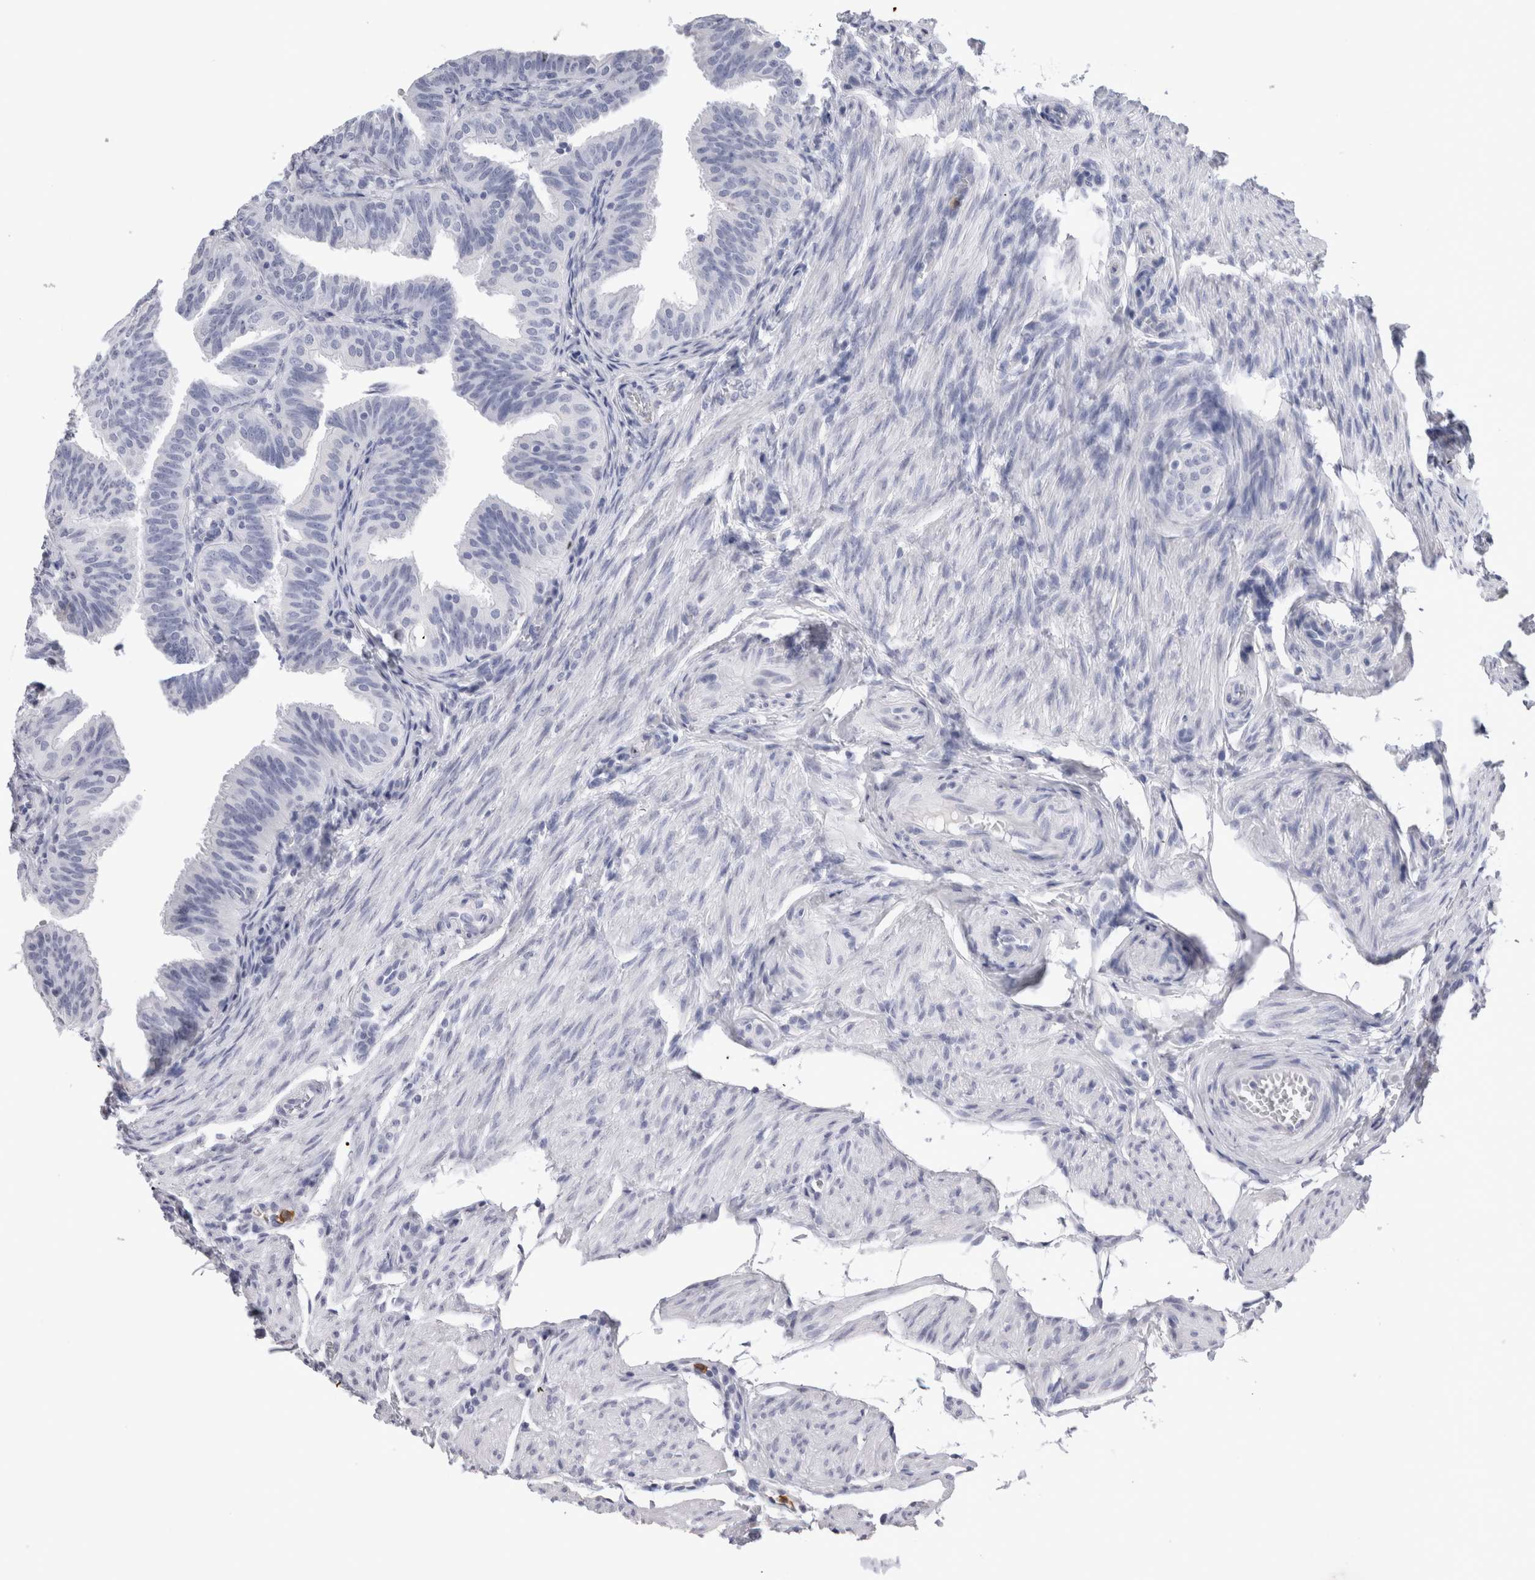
{"staining": {"intensity": "negative", "quantity": "none", "location": "none"}, "tissue": "fallopian tube", "cell_type": "Glandular cells", "image_type": "normal", "snomed": [{"axis": "morphology", "description": "Normal tissue, NOS"}, {"axis": "topography", "description": "Fallopian tube"}], "caption": "IHC image of normal human fallopian tube stained for a protein (brown), which demonstrates no positivity in glandular cells. (Immunohistochemistry (ihc), brightfield microscopy, high magnification).", "gene": "S100A12", "patient": {"sex": "female", "age": 35}}